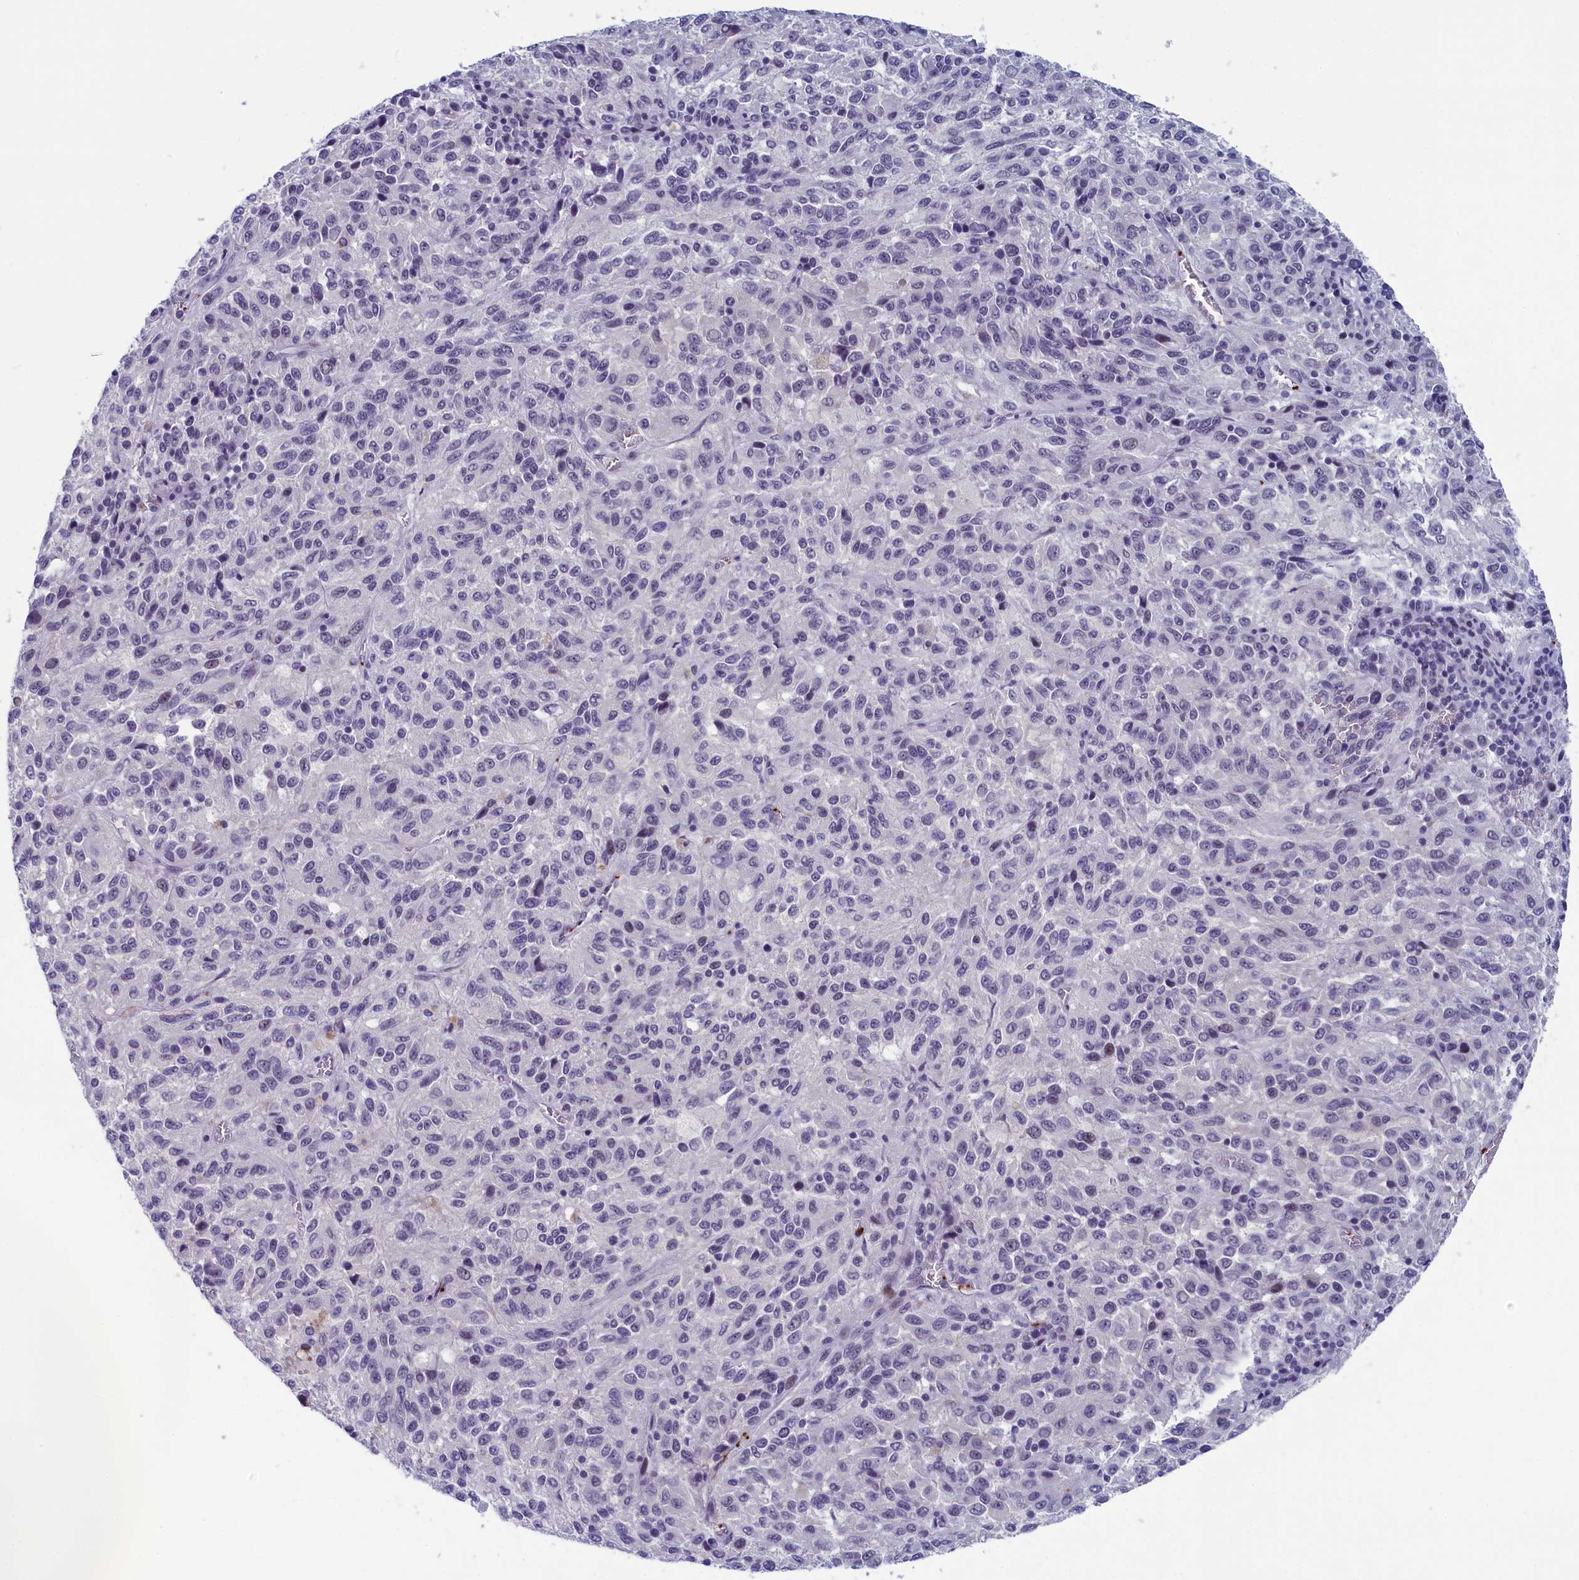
{"staining": {"intensity": "negative", "quantity": "none", "location": "none"}, "tissue": "melanoma", "cell_type": "Tumor cells", "image_type": "cancer", "snomed": [{"axis": "morphology", "description": "Malignant melanoma, Metastatic site"}, {"axis": "topography", "description": "Lung"}], "caption": "This photomicrograph is of melanoma stained with immunohistochemistry (IHC) to label a protein in brown with the nuclei are counter-stained blue. There is no expression in tumor cells. The staining was performed using DAB (3,3'-diaminobenzidine) to visualize the protein expression in brown, while the nuclei were stained in blue with hematoxylin (Magnification: 20x).", "gene": "AIFM2", "patient": {"sex": "male", "age": 64}}